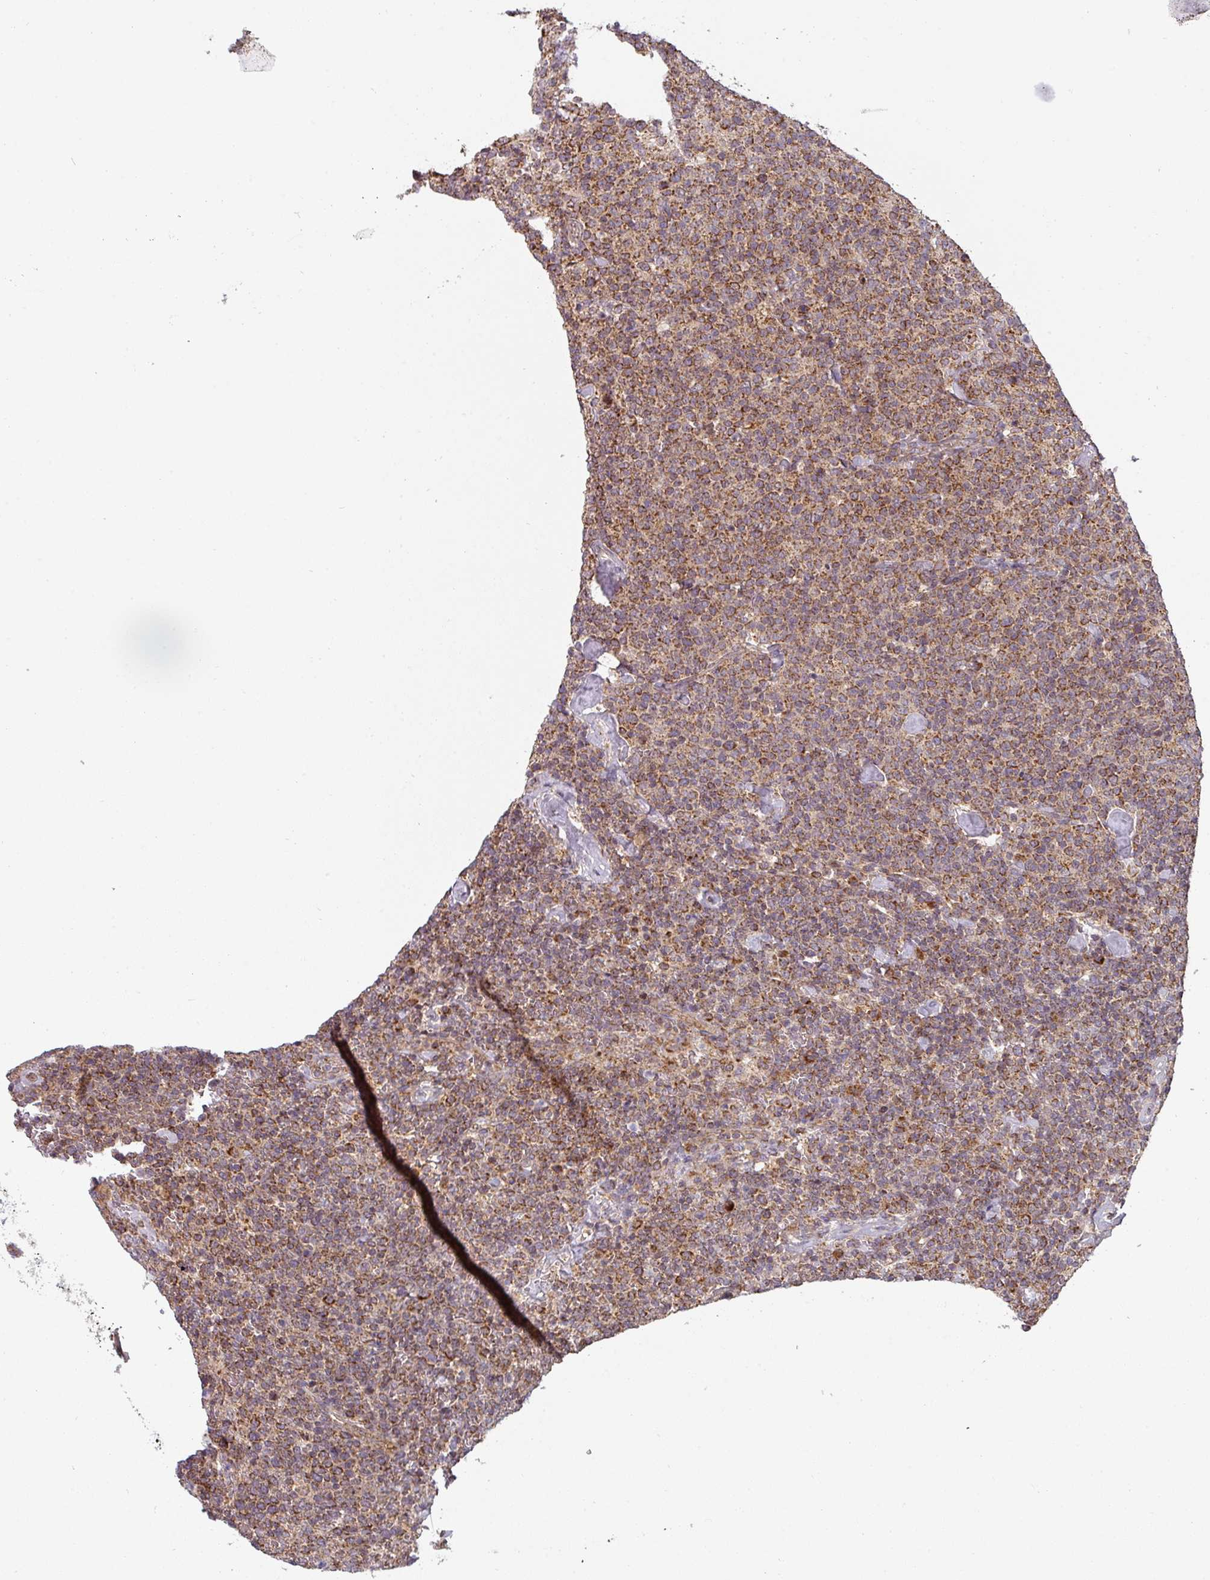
{"staining": {"intensity": "moderate", "quantity": ">75%", "location": "cytoplasmic/membranous"}, "tissue": "lymphoma", "cell_type": "Tumor cells", "image_type": "cancer", "snomed": [{"axis": "morphology", "description": "Malignant lymphoma, non-Hodgkin's type, High grade"}, {"axis": "topography", "description": "Lymph node"}], "caption": "A brown stain shows moderate cytoplasmic/membranous staining of a protein in human lymphoma tumor cells.", "gene": "MRPS16", "patient": {"sex": "male", "age": 61}}